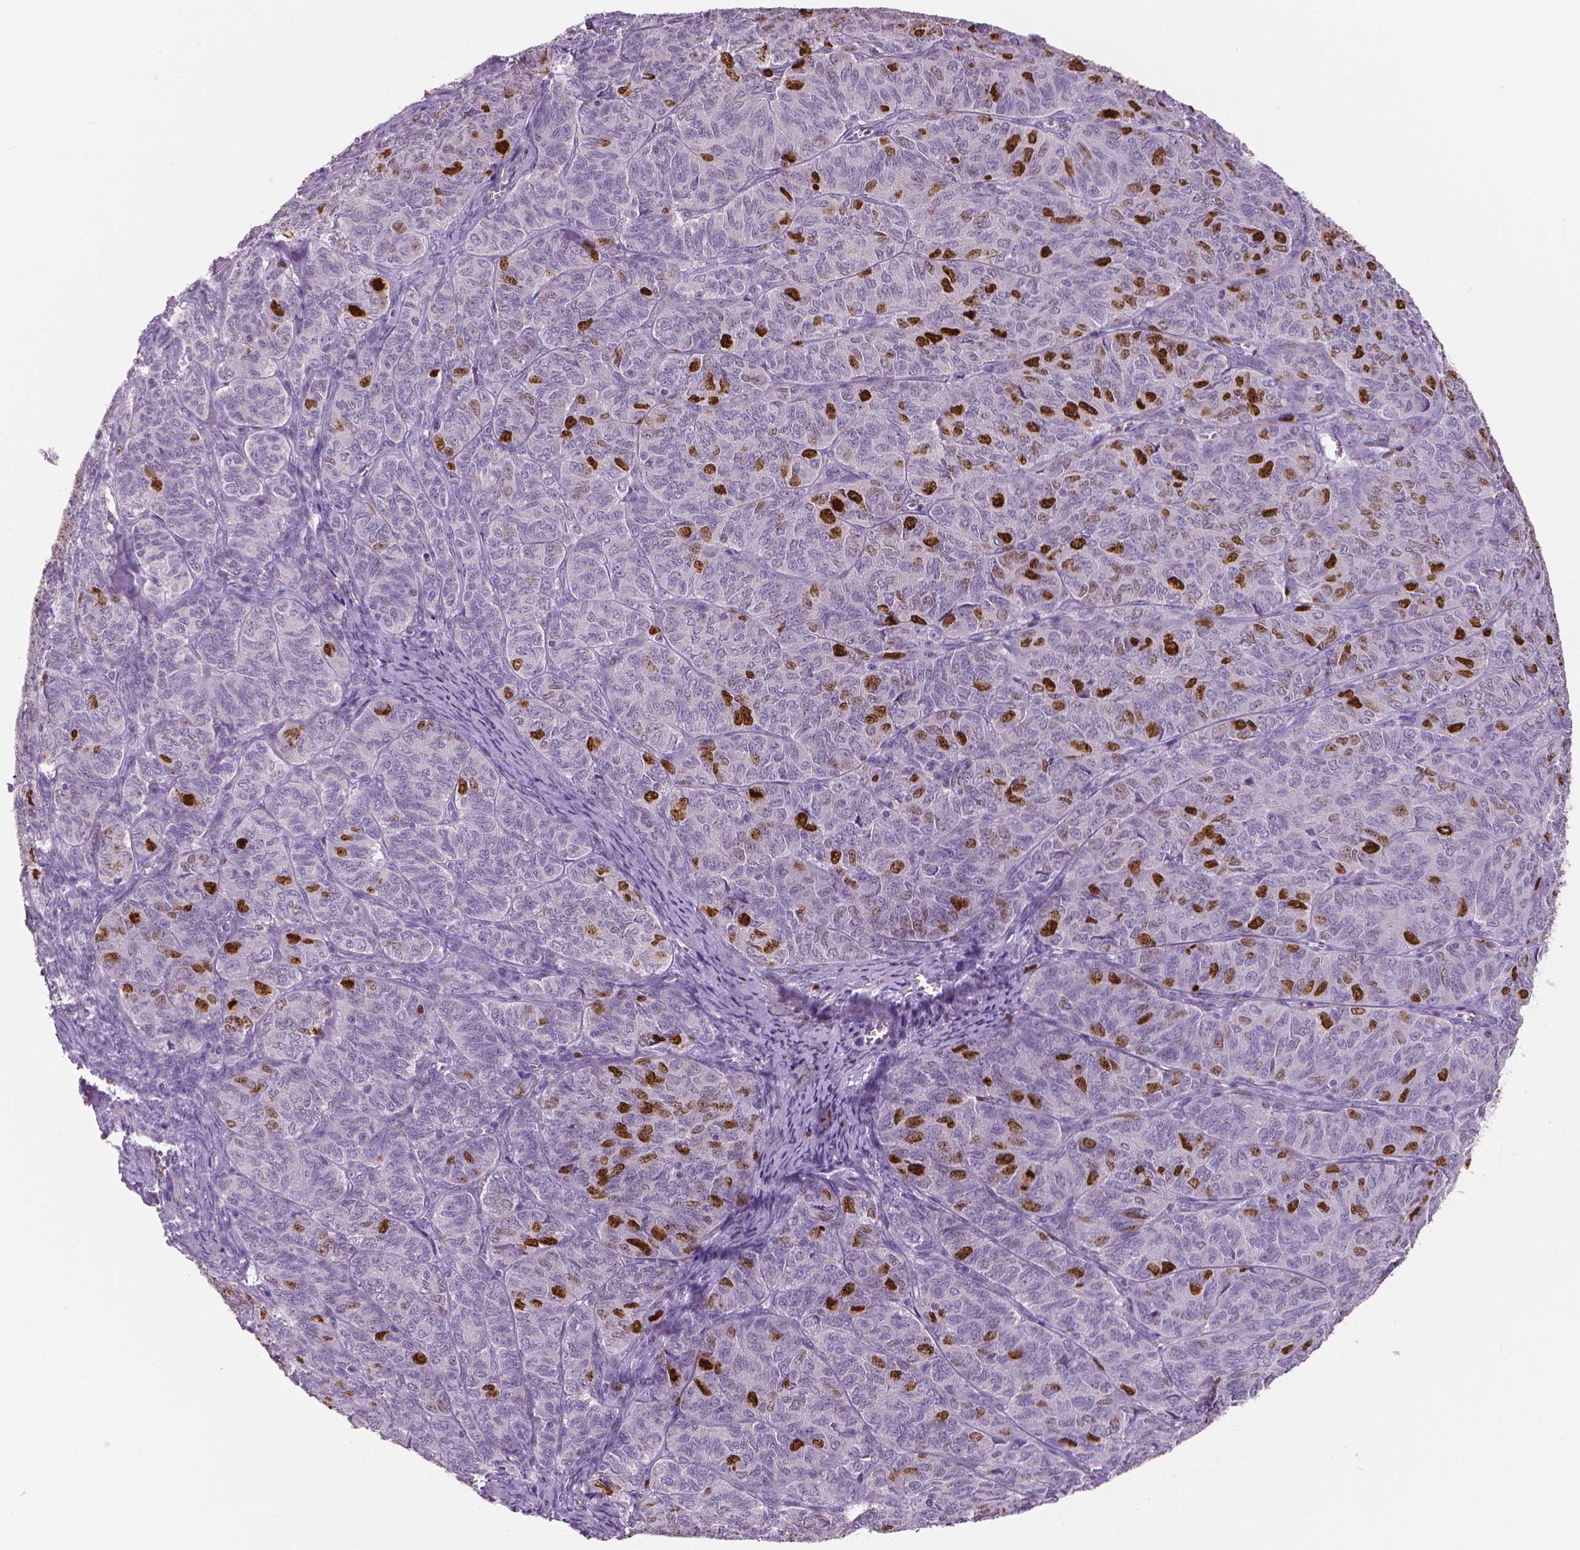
{"staining": {"intensity": "strong", "quantity": "<25%", "location": "nuclear"}, "tissue": "ovarian cancer", "cell_type": "Tumor cells", "image_type": "cancer", "snomed": [{"axis": "morphology", "description": "Carcinoma, endometroid"}, {"axis": "topography", "description": "Ovary"}], "caption": "Endometroid carcinoma (ovarian) tissue shows strong nuclear staining in about <25% of tumor cells", "gene": "MKI67", "patient": {"sex": "female", "age": 80}}